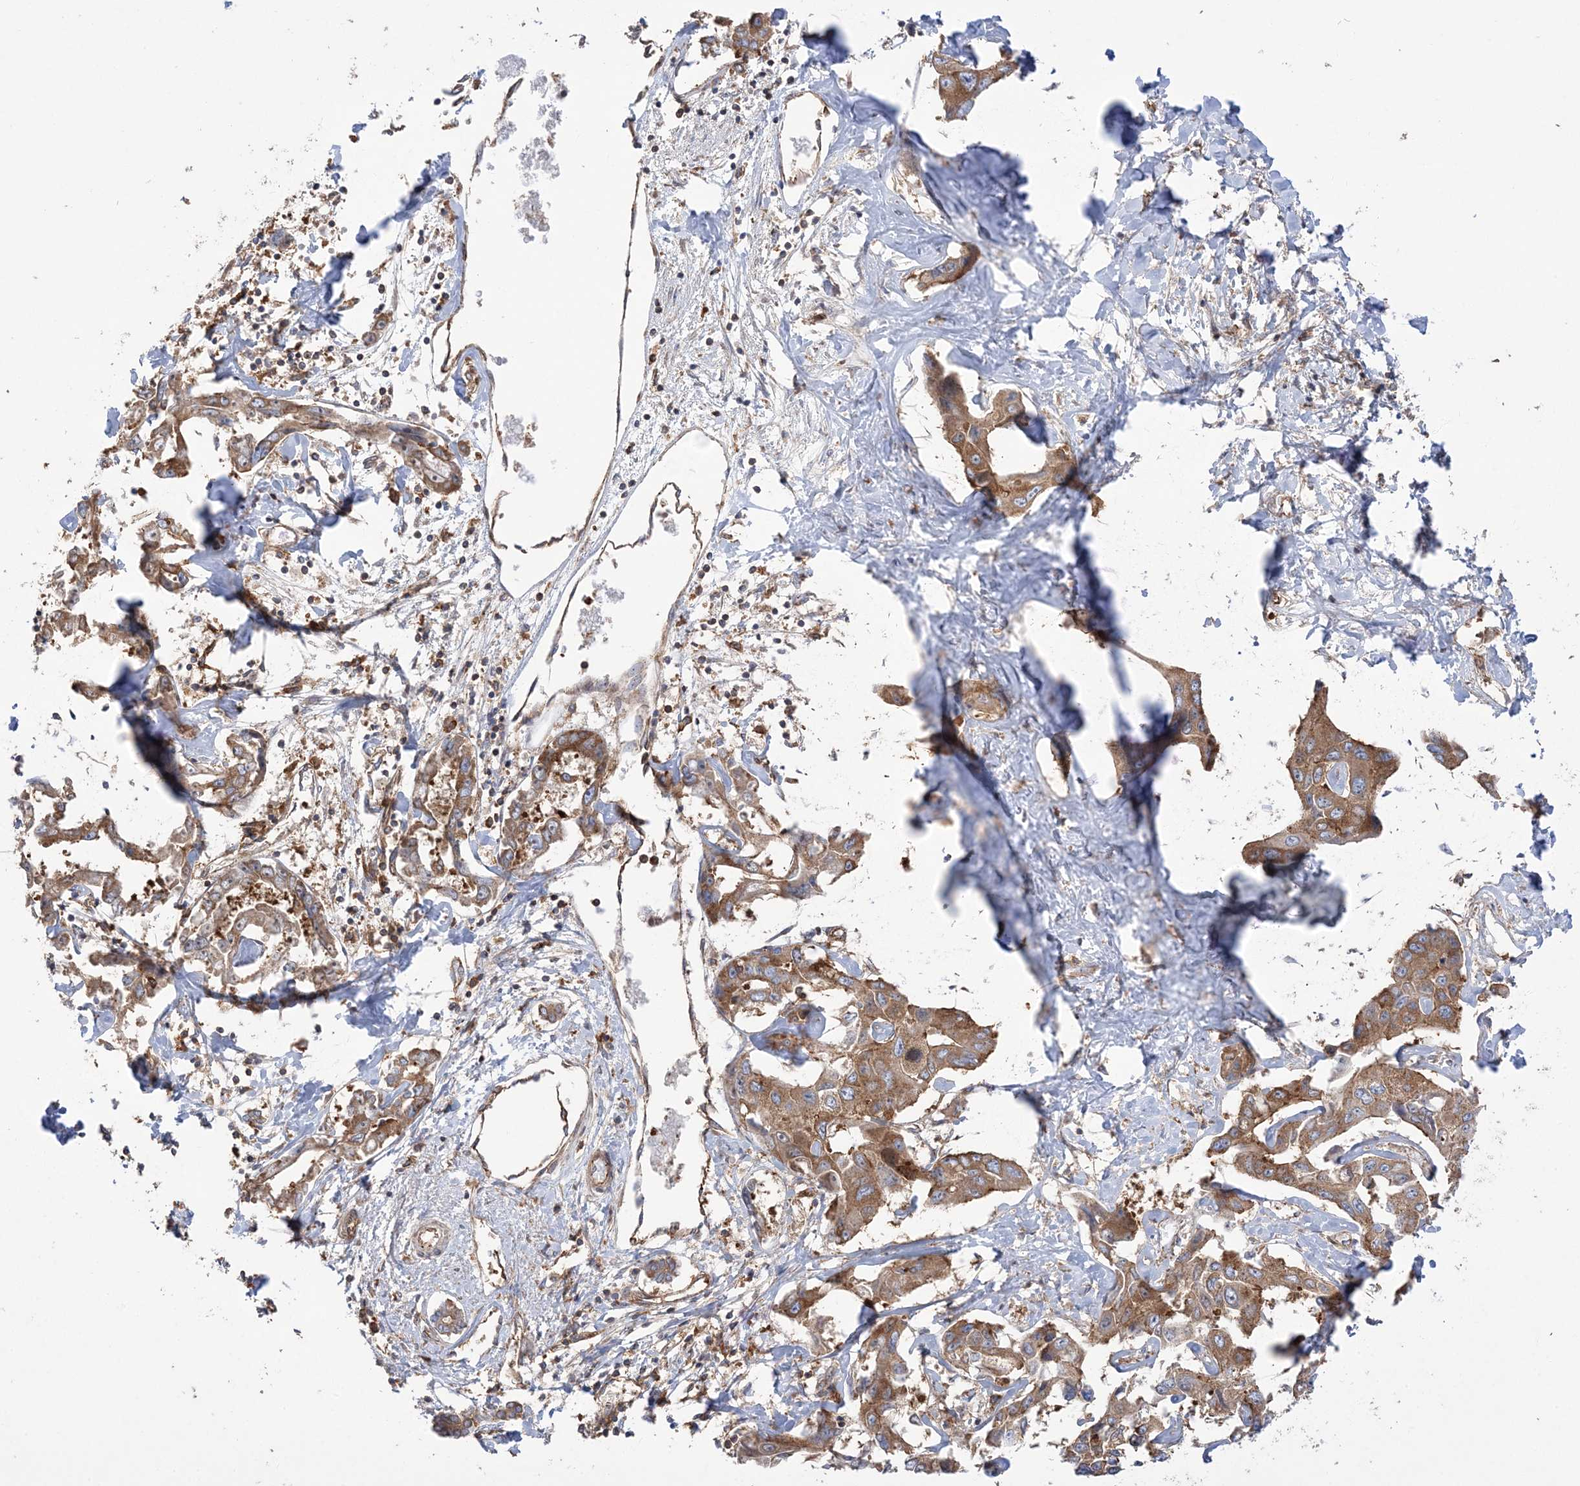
{"staining": {"intensity": "moderate", "quantity": ">75%", "location": "cytoplasmic/membranous"}, "tissue": "liver cancer", "cell_type": "Tumor cells", "image_type": "cancer", "snomed": [{"axis": "morphology", "description": "Cholangiocarcinoma"}, {"axis": "topography", "description": "Liver"}], "caption": "A high-resolution micrograph shows IHC staining of liver cancer (cholangiocarcinoma), which displays moderate cytoplasmic/membranous staining in approximately >75% of tumor cells.", "gene": "TBC1D5", "patient": {"sex": "male", "age": 59}}